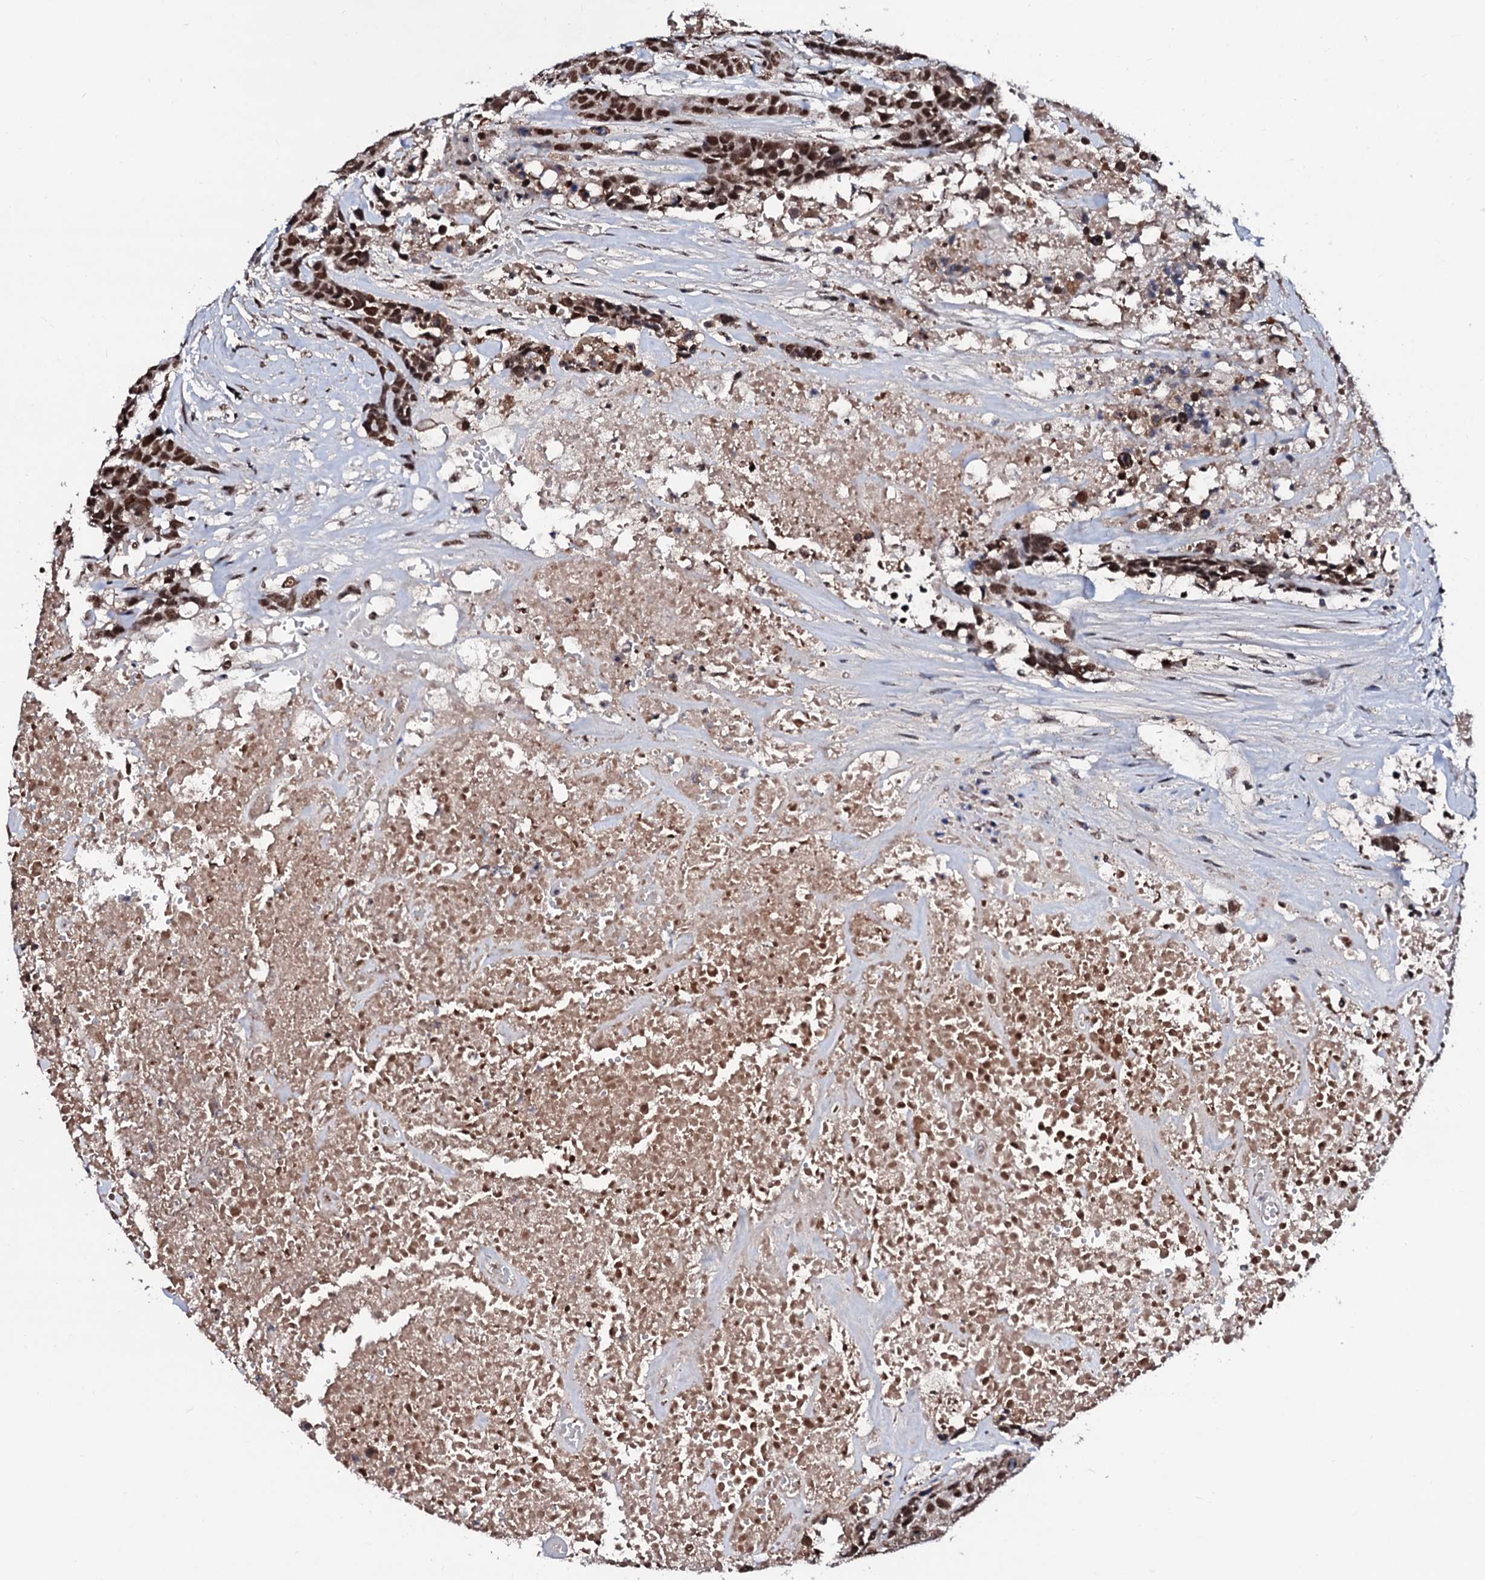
{"staining": {"intensity": "strong", "quantity": ">75%", "location": "nuclear"}, "tissue": "head and neck cancer", "cell_type": "Tumor cells", "image_type": "cancer", "snomed": [{"axis": "morphology", "description": "Squamous cell carcinoma, NOS"}, {"axis": "topography", "description": "Head-Neck"}], "caption": "IHC of head and neck cancer shows high levels of strong nuclear positivity in about >75% of tumor cells.", "gene": "PRPF18", "patient": {"sex": "male", "age": 66}}